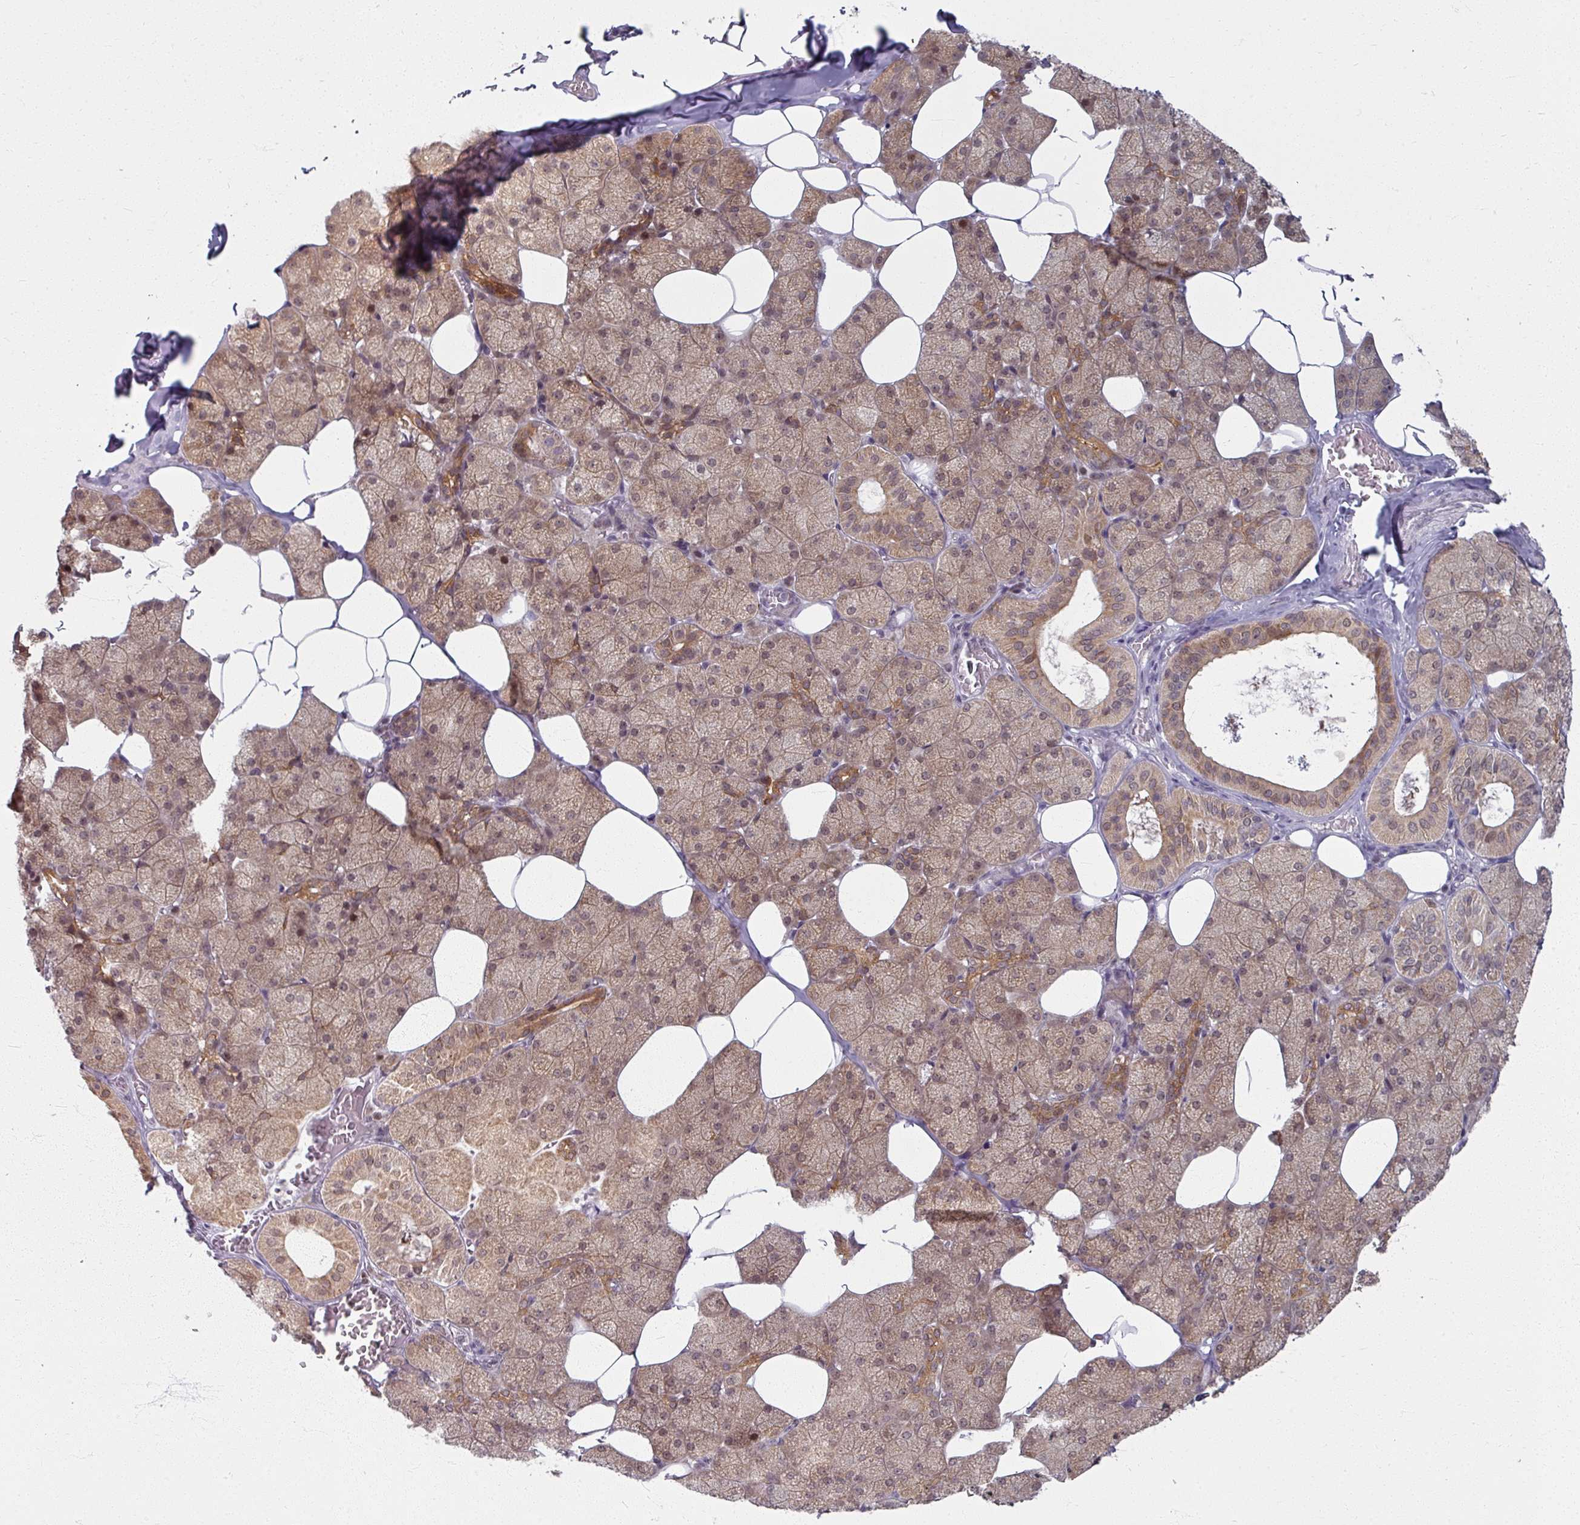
{"staining": {"intensity": "moderate", "quantity": ">75%", "location": "cytoplasmic/membranous"}, "tissue": "salivary gland", "cell_type": "Glandular cells", "image_type": "normal", "snomed": [{"axis": "morphology", "description": "Normal tissue, NOS"}, {"axis": "topography", "description": "Salivary gland"}, {"axis": "topography", "description": "Peripheral nerve tissue"}], "caption": "Immunohistochemical staining of benign human salivary gland shows >75% levels of moderate cytoplasmic/membranous protein staining in about >75% of glandular cells.", "gene": "KLC3", "patient": {"sex": "male", "age": 38}}